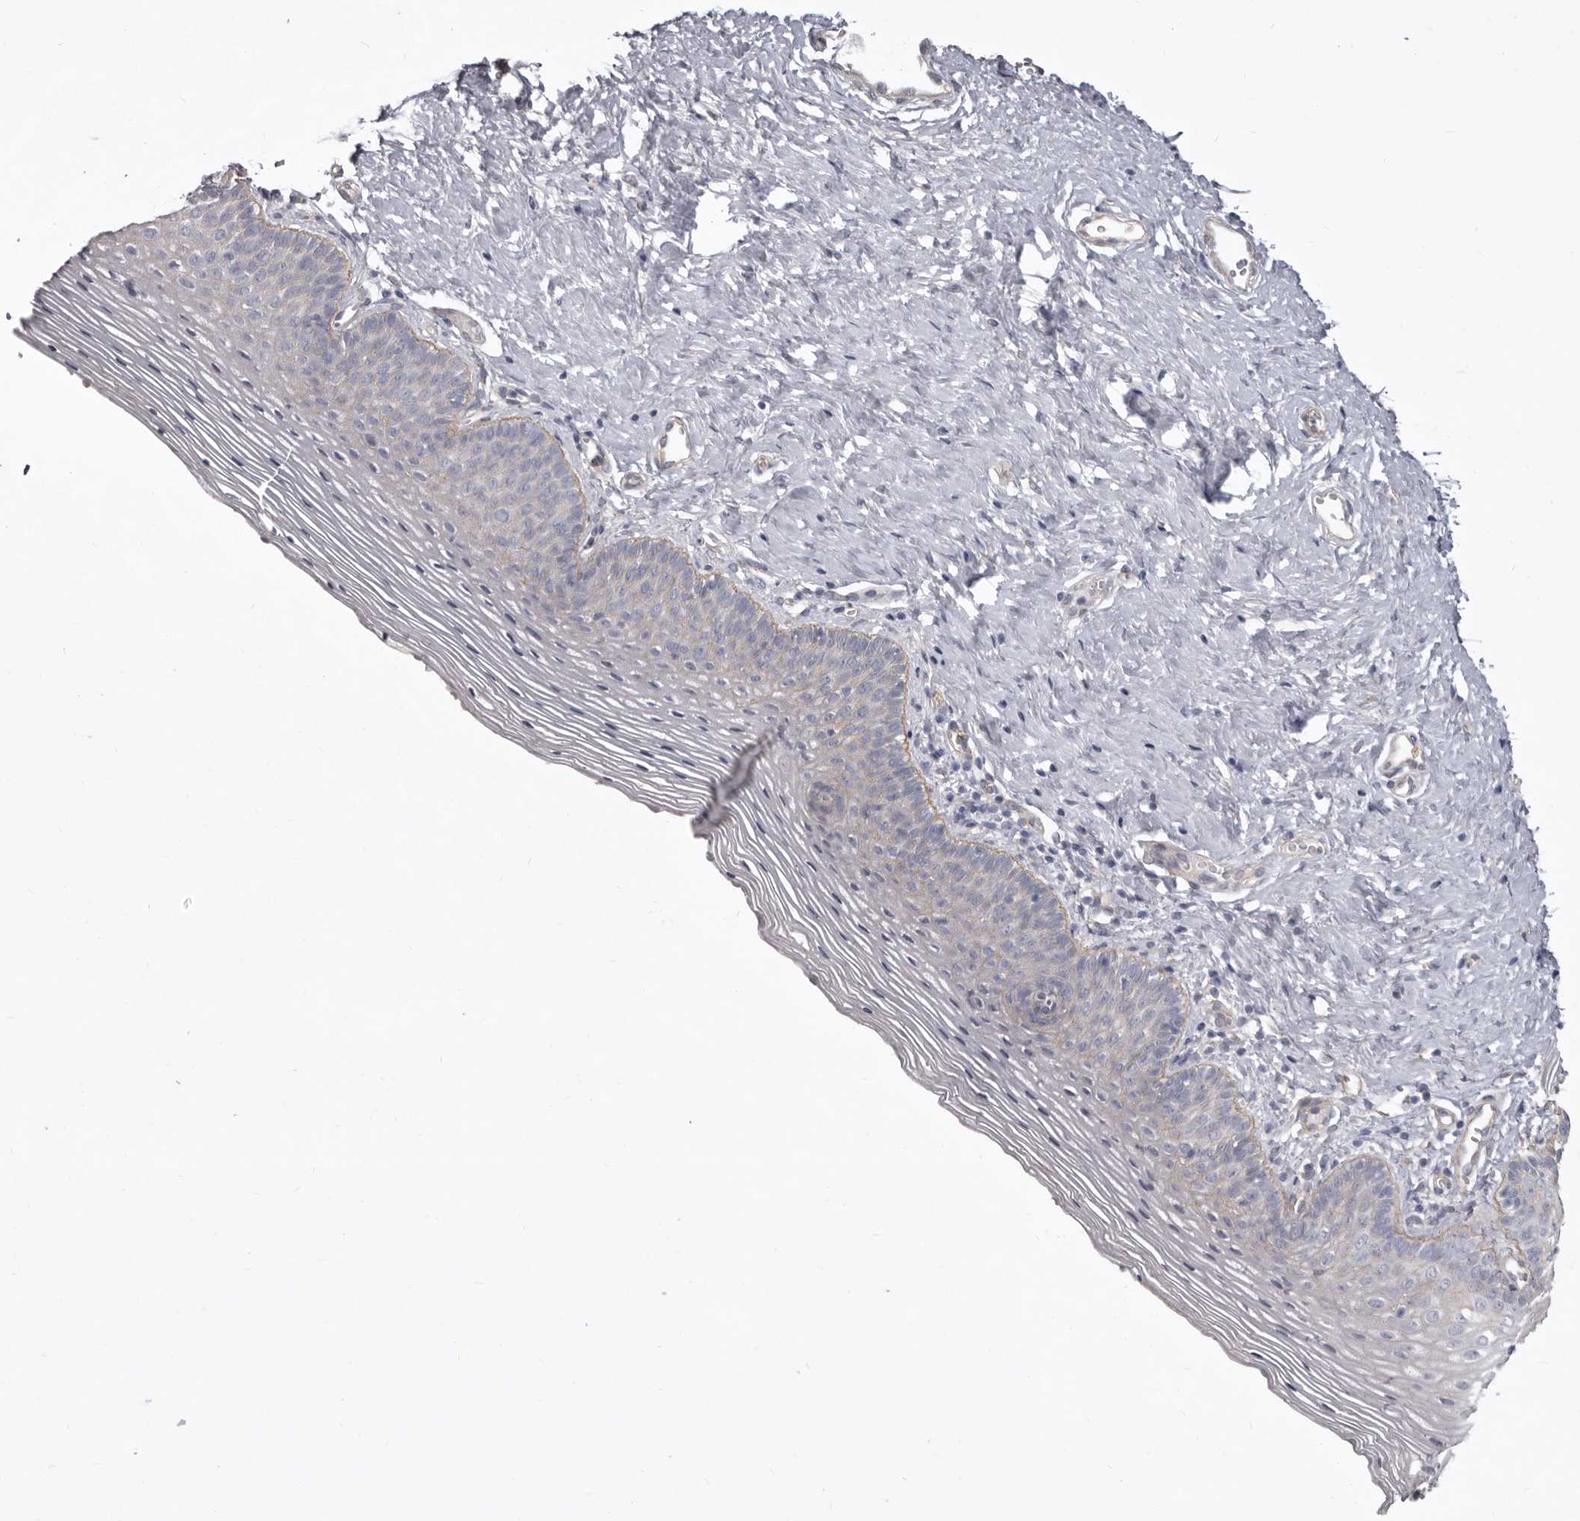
{"staining": {"intensity": "weak", "quantity": "<25%", "location": "cytoplasmic/membranous"}, "tissue": "vagina", "cell_type": "Squamous epithelial cells", "image_type": "normal", "snomed": [{"axis": "morphology", "description": "Normal tissue, NOS"}, {"axis": "topography", "description": "Vagina"}], "caption": "A high-resolution histopathology image shows IHC staining of benign vagina, which demonstrates no significant expression in squamous epithelial cells. (Brightfield microscopy of DAB (3,3'-diaminobenzidine) IHC at high magnification).", "gene": "P2RX6", "patient": {"sex": "female", "age": 32}}